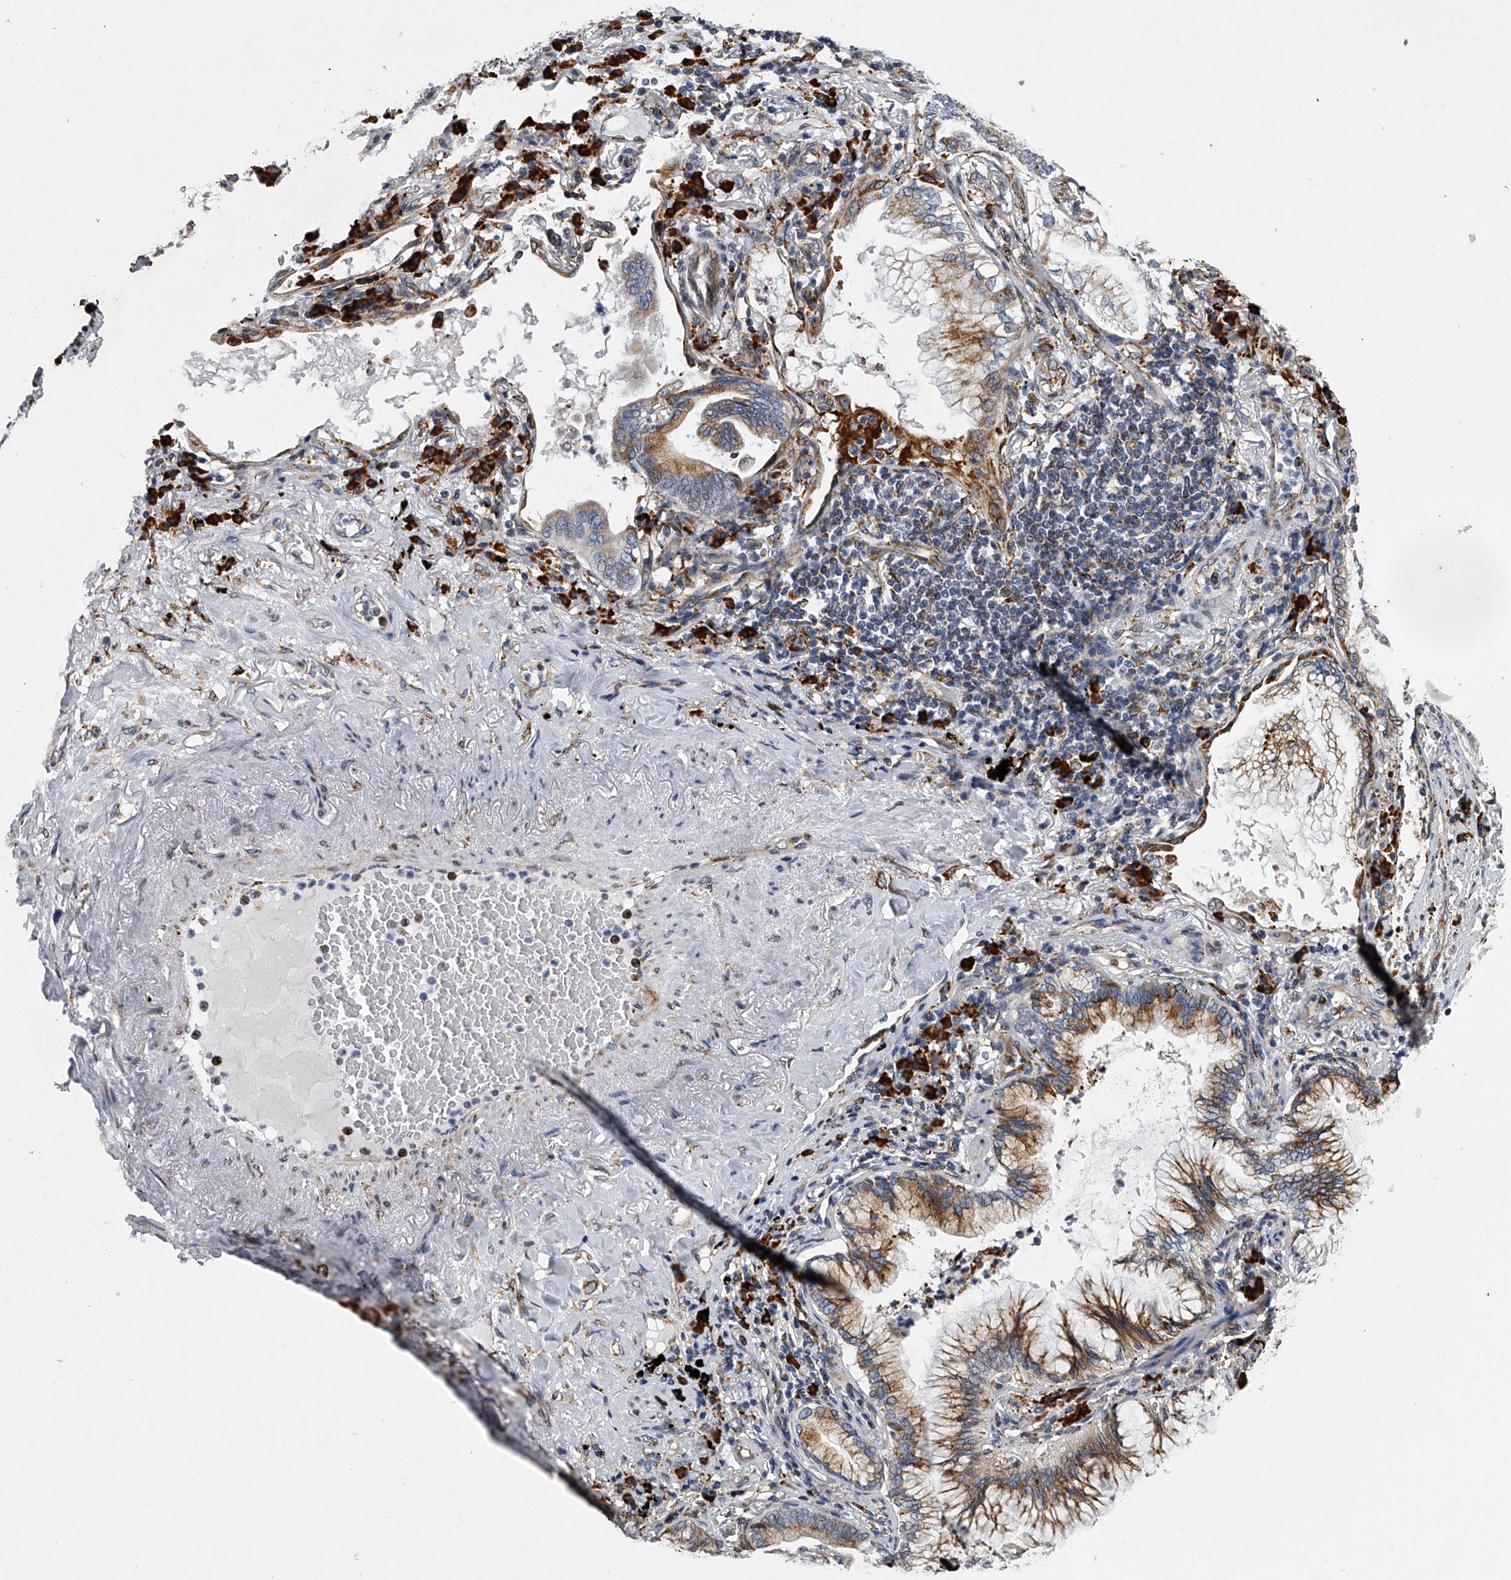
{"staining": {"intensity": "moderate", "quantity": "<25%", "location": "cytoplasmic/membranous"}, "tissue": "lung cancer", "cell_type": "Tumor cells", "image_type": "cancer", "snomed": [{"axis": "morphology", "description": "Adenocarcinoma, NOS"}, {"axis": "topography", "description": "Lung"}], "caption": "Tumor cells demonstrate moderate cytoplasmic/membranous staining in approximately <25% of cells in lung adenocarcinoma.", "gene": "TMEM63C", "patient": {"sex": "female", "age": 70}}